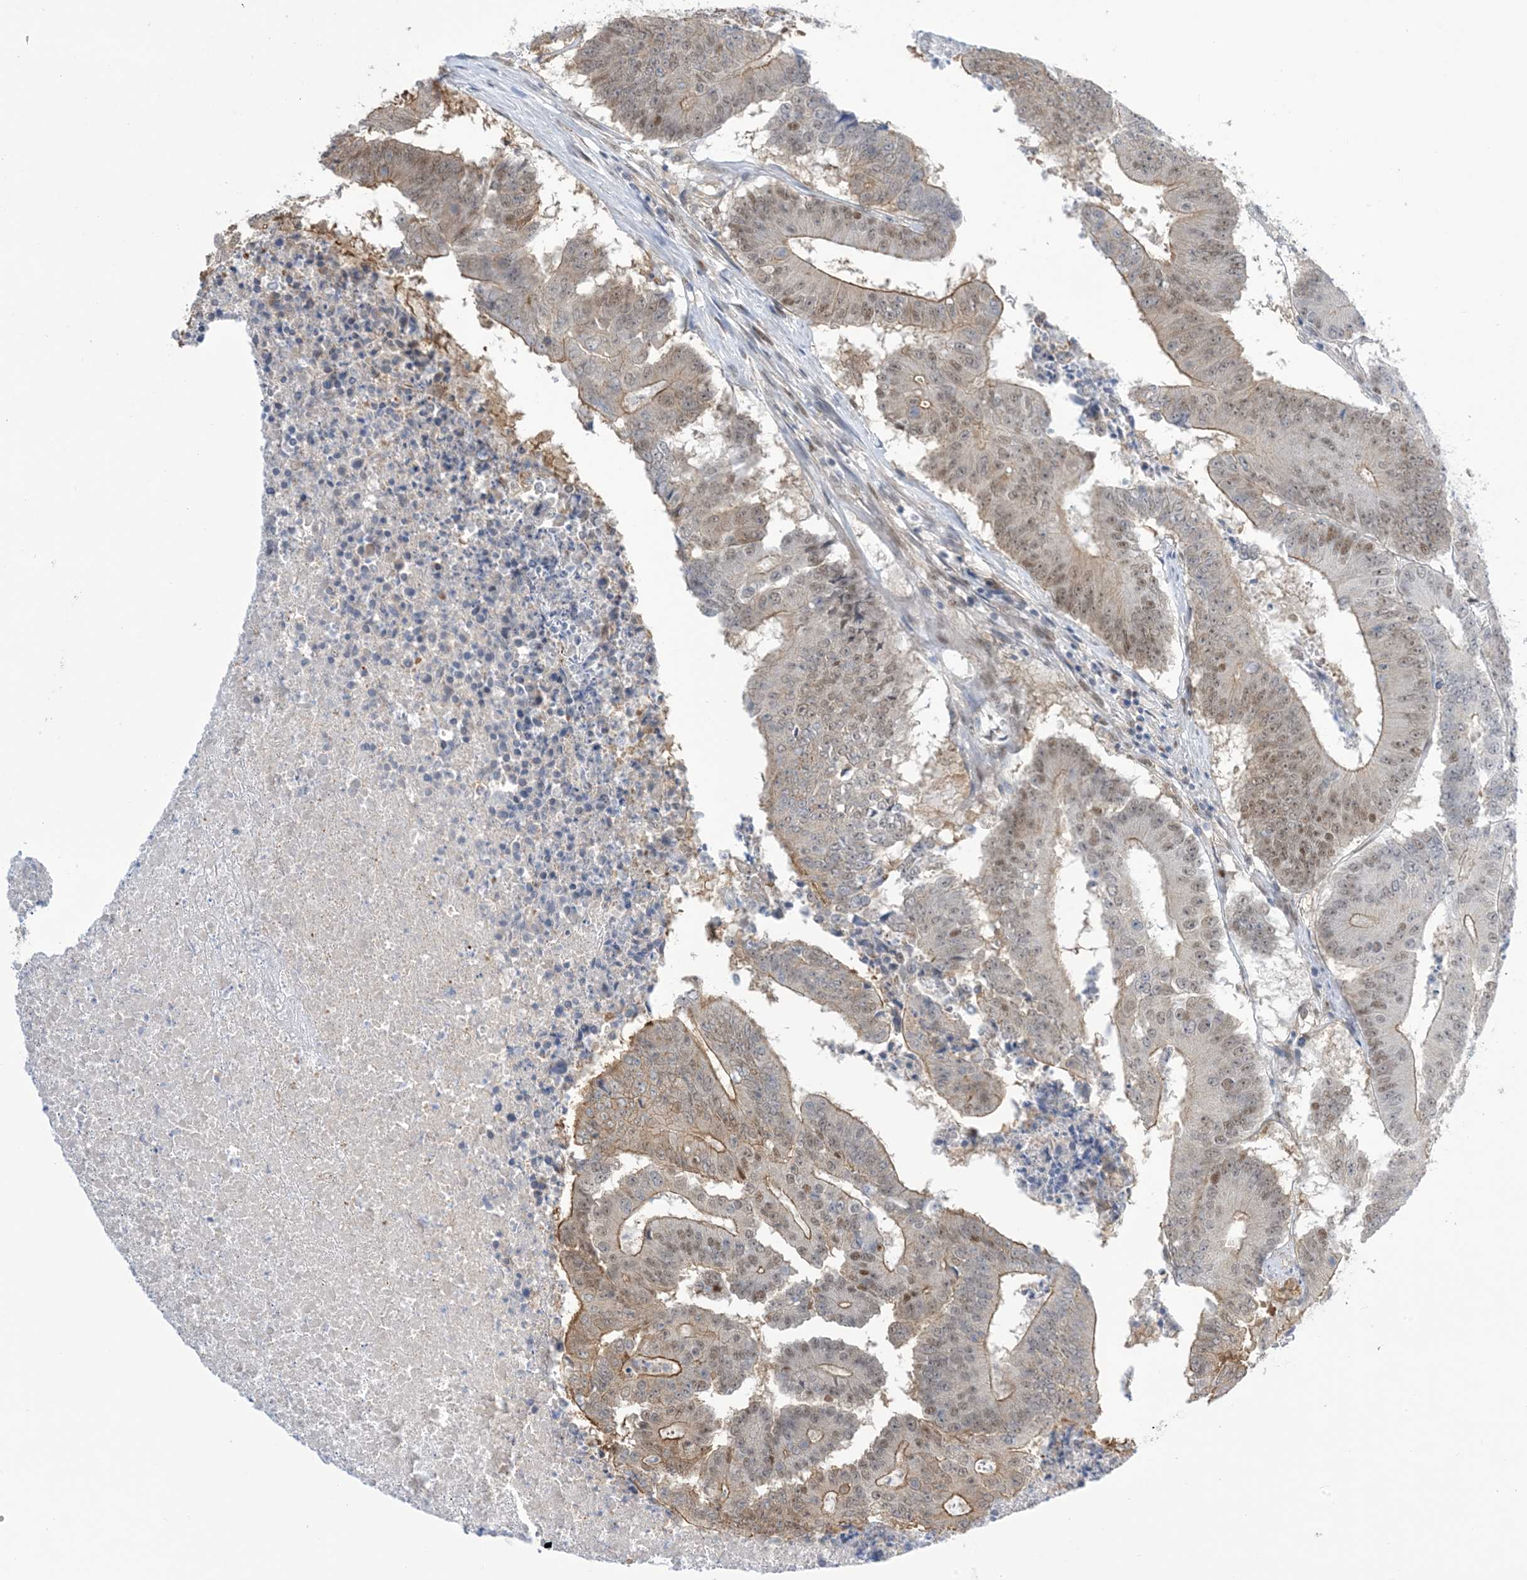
{"staining": {"intensity": "moderate", "quantity": "25%-75%", "location": "cytoplasmic/membranous,nuclear"}, "tissue": "colorectal cancer", "cell_type": "Tumor cells", "image_type": "cancer", "snomed": [{"axis": "morphology", "description": "Adenocarcinoma, NOS"}, {"axis": "topography", "description": "Colon"}], "caption": "This micrograph displays immunohistochemistry (IHC) staining of human adenocarcinoma (colorectal), with medium moderate cytoplasmic/membranous and nuclear positivity in about 25%-75% of tumor cells.", "gene": "ZNF8", "patient": {"sex": "male", "age": 87}}